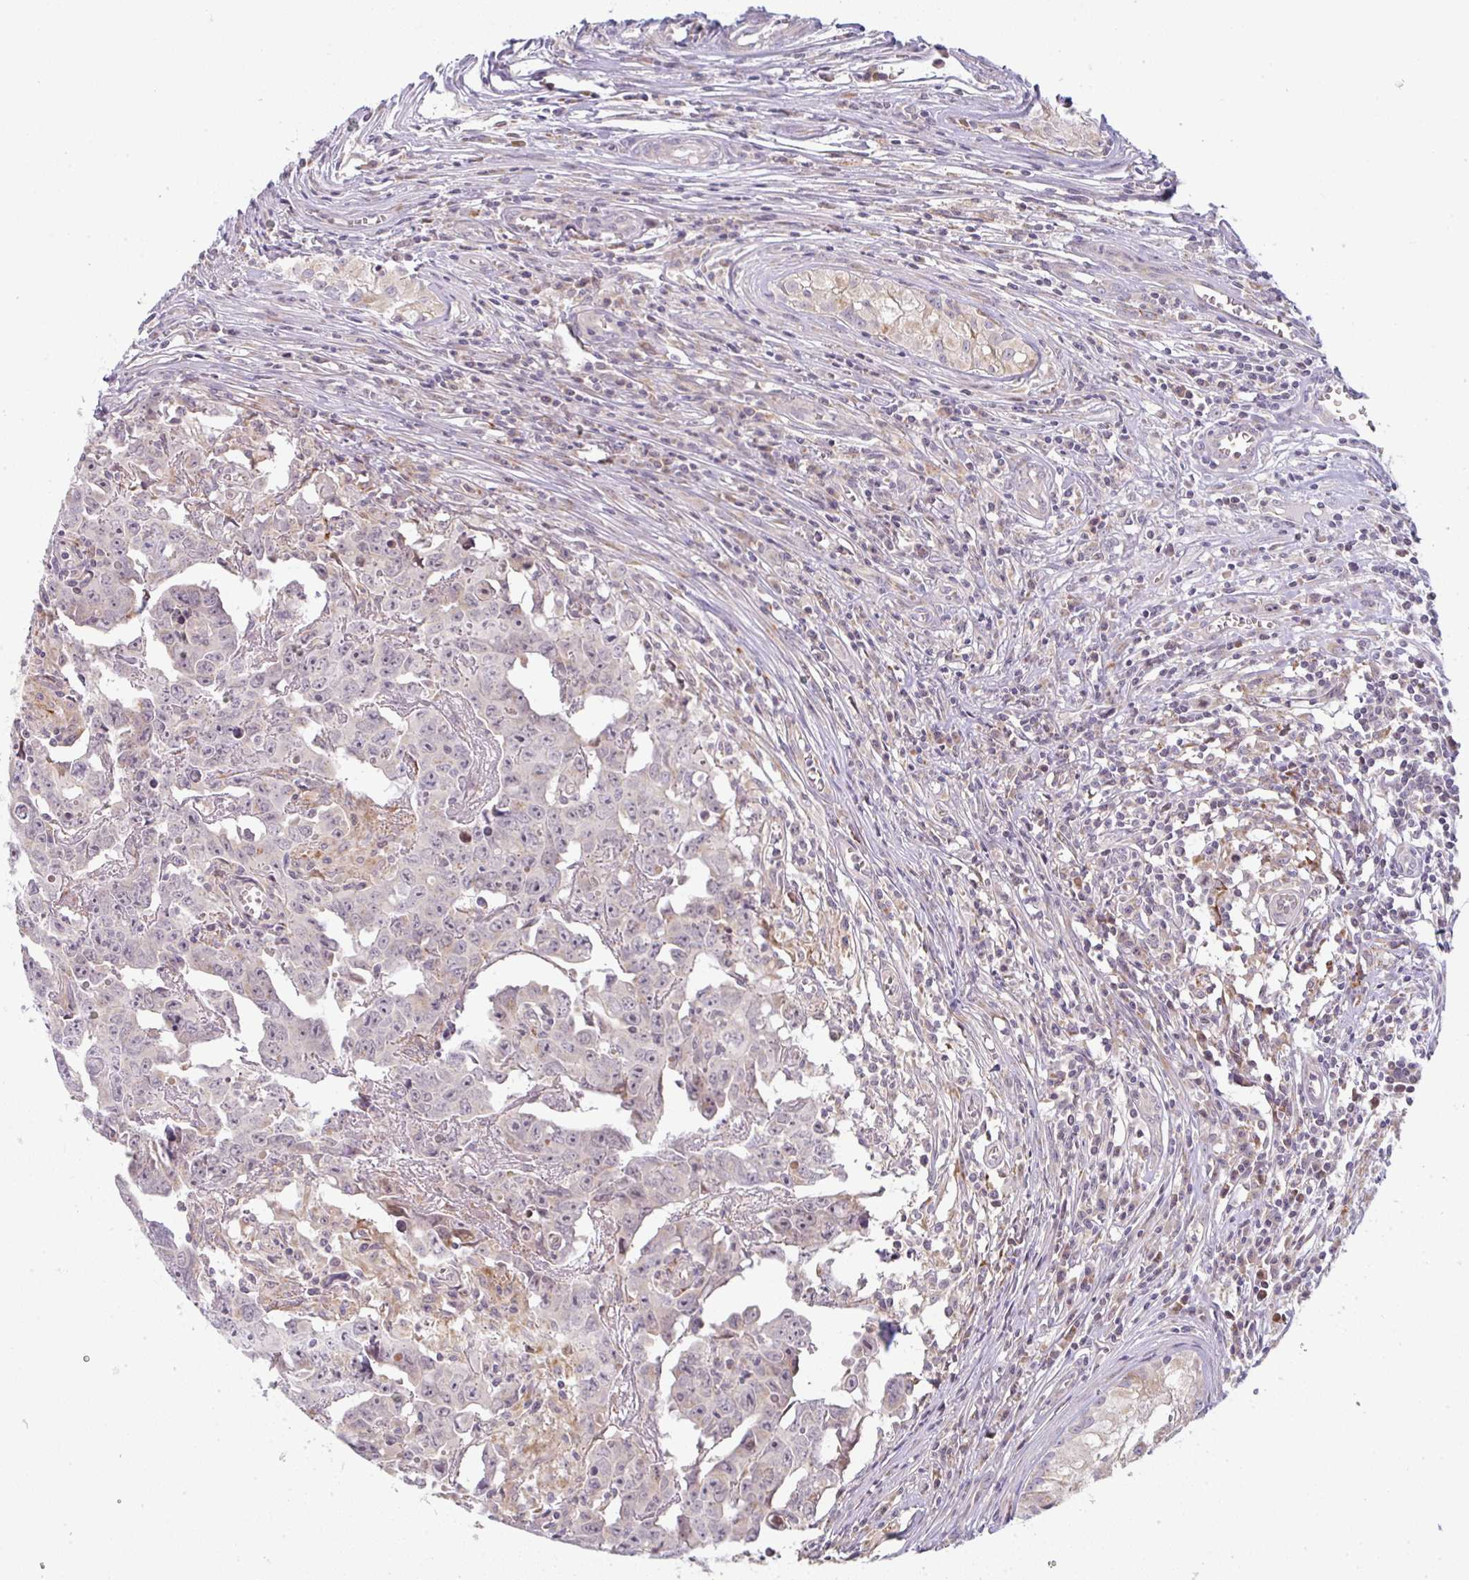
{"staining": {"intensity": "negative", "quantity": "none", "location": "none"}, "tissue": "testis cancer", "cell_type": "Tumor cells", "image_type": "cancer", "snomed": [{"axis": "morphology", "description": "Carcinoma, Embryonal, NOS"}, {"axis": "topography", "description": "Testis"}], "caption": "IHC histopathology image of neoplastic tissue: human testis cancer (embryonal carcinoma) stained with DAB (3,3'-diaminobenzidine) exhibits no significant protein staining in tumor cells.", "gene": "MOB1A", "patient": {"sex": "male", "age": 22}}